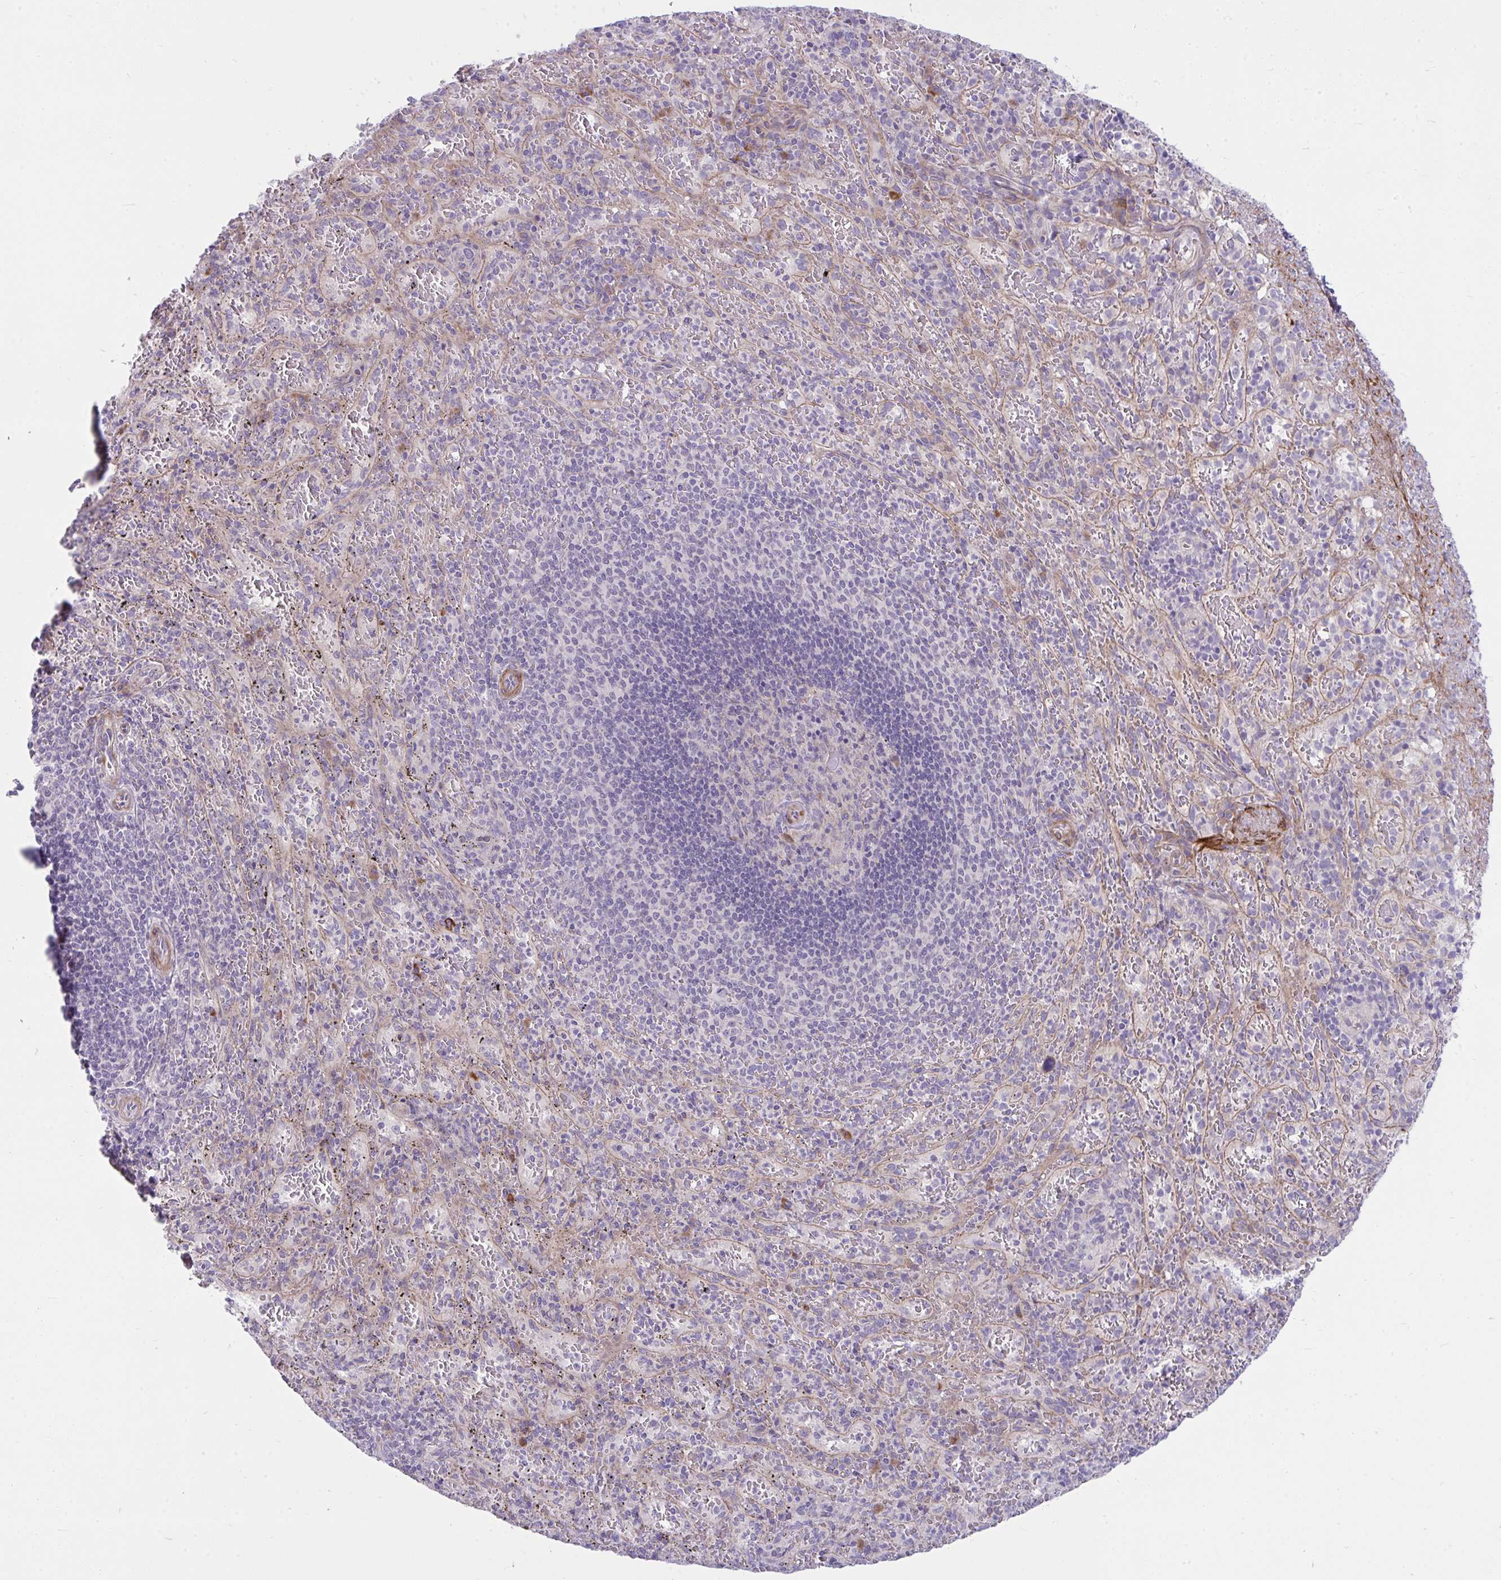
{"staining": {"intensity": "negative", "quantity": "none", "location": "none"}, "tissue": "spleen", "cell_type": "Cells in red pulp", "image_type": "normal", "snomed": [{"axis": "morphology", "description": "Normal tissue, NOS"}, {"axis": "topography", "description": "Spleen"}], "caption": "This is an immunohistochemistry (IHC) histopathology image of normal human spleen. There is no expression in cells in red pulp.", "gene": "PIGZ", "patient": {"sex": "male", "age": 57}}